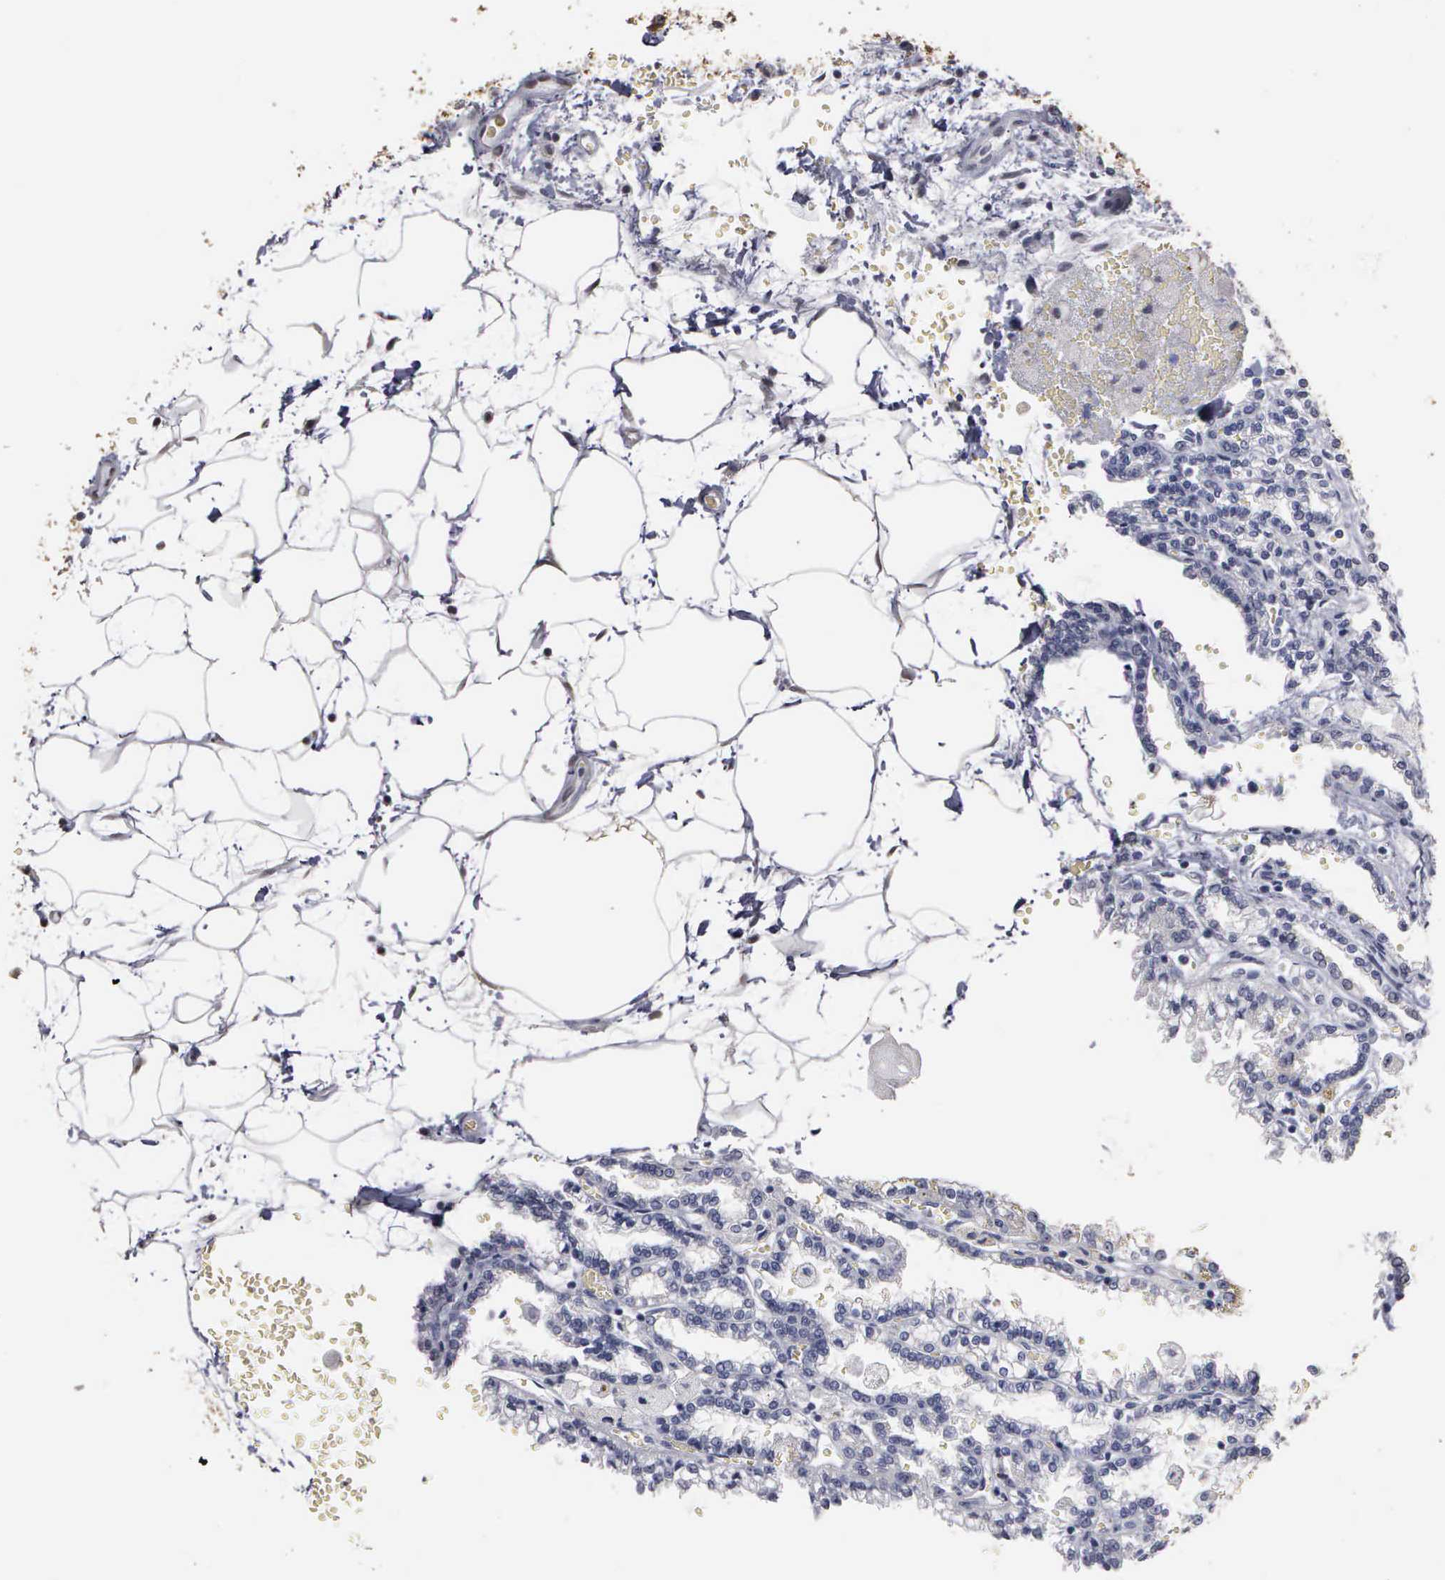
{"staining": {"intensity": "negative", "quantity": "none", "location": "none"}, "tissue": "renal cancer", "cell_type": "Tumor cells", "image_type": "cancer", "snomed": [{"axis": "morphology", "description": "Adenocarcinoma, NOS"}, {"axis": "topography", "description": "Kidney"}], "caption": "Tumor cells show no significant positivity in adenocarcinoma (renal).", "gene": "UPB1", "patient": {"sex": "female", "age": 56}}